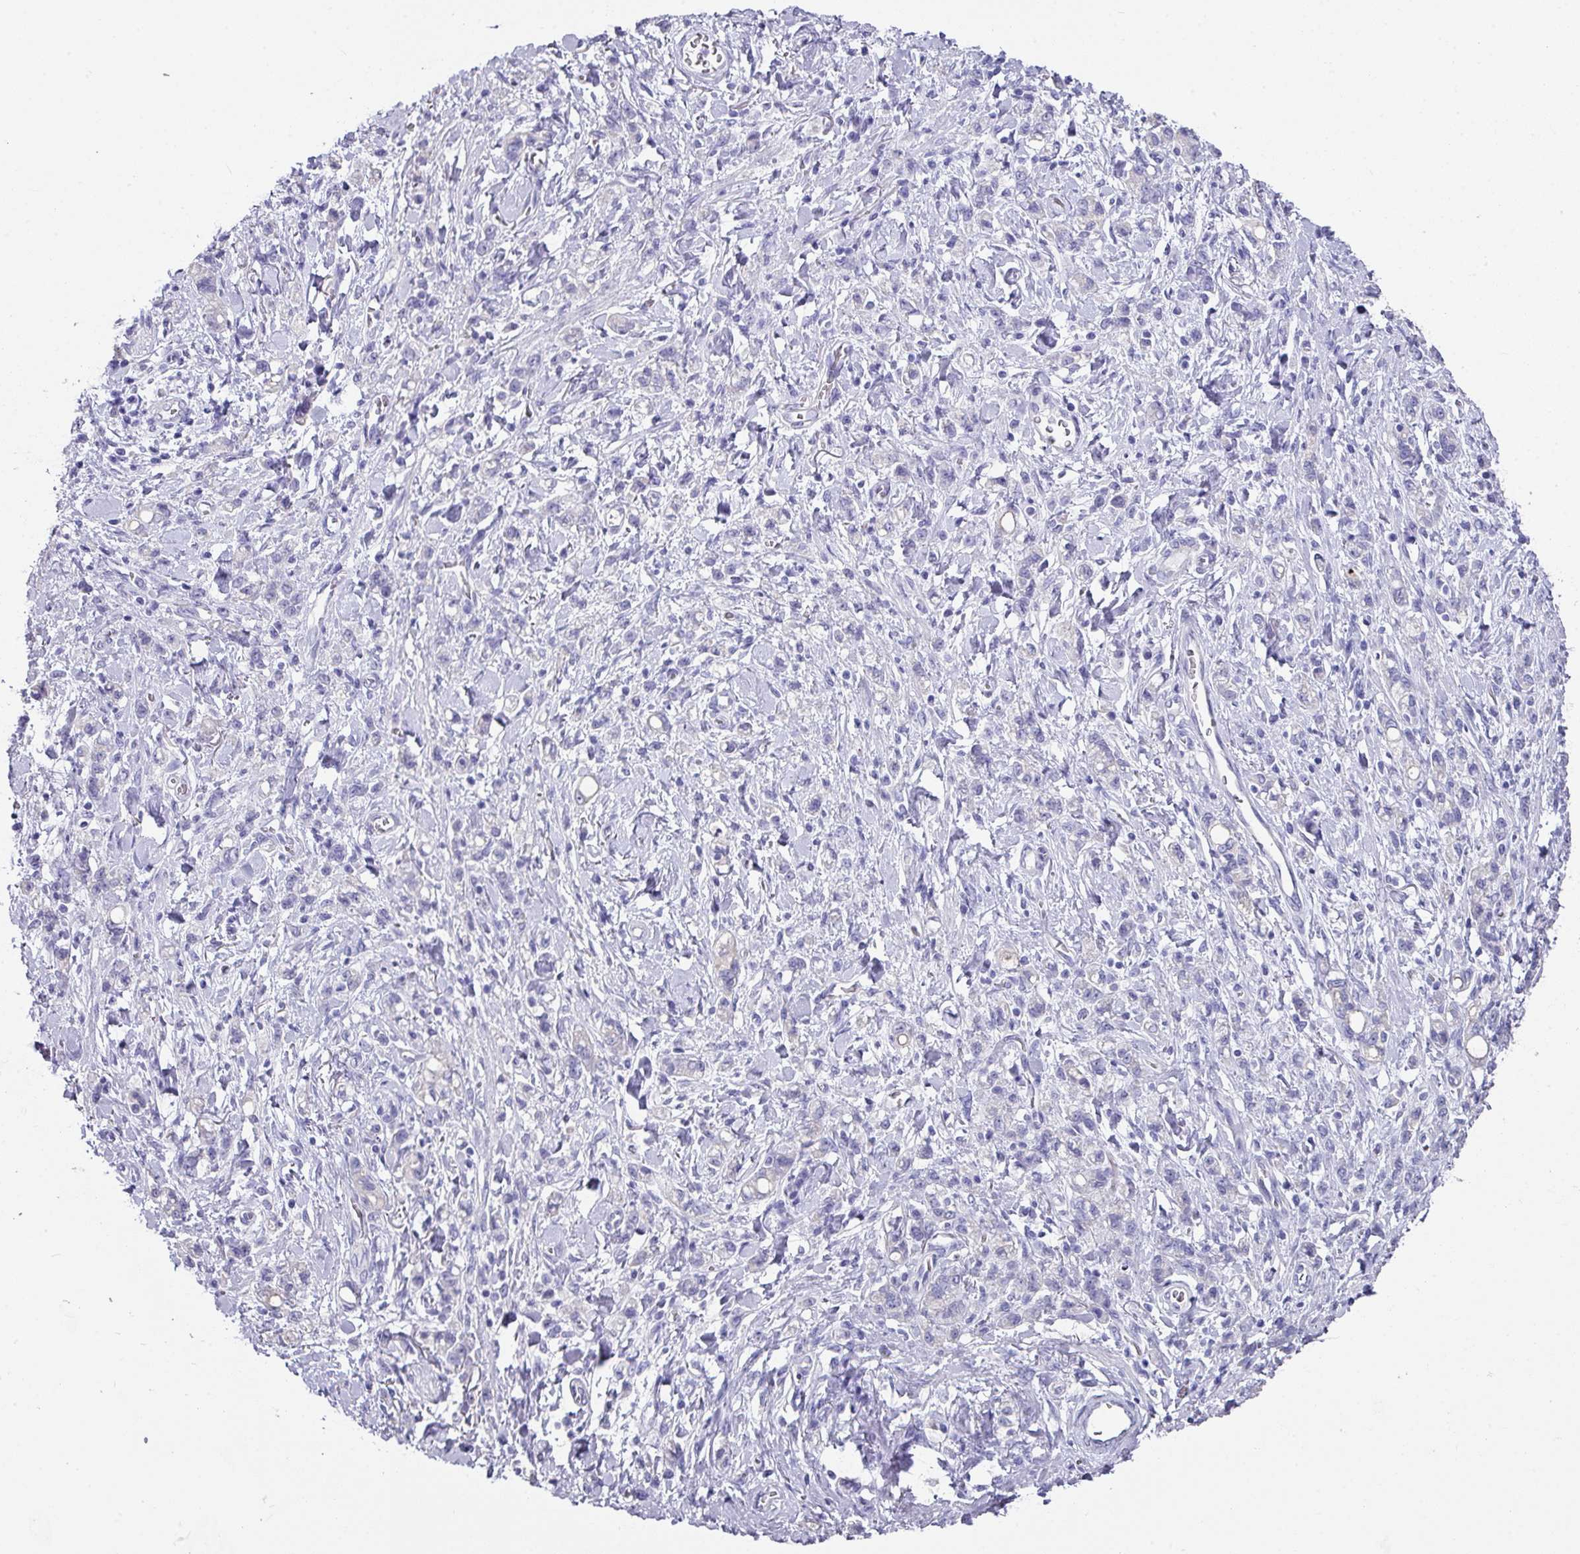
{"staining": {"intensity": "negative", "quantity": "none", "location": "none"}, "tissue": "stomach cancer", "cell_type": "Tumor cells", "image_type": "cancer", "snomed": [{"axis": "morphology", "description": "Adenocarcinoma, NOS"}, {"axis": "topography", "description": "Stomach"}], "caption": "Tumor cells show no significant protein expression in stomach adenocarcinoma. (DAB immunohistochemistry visualized using brightfield microscopy, high magnification).", "gene": "PEX10", "patient": {"sex": "male", "age": 77}}